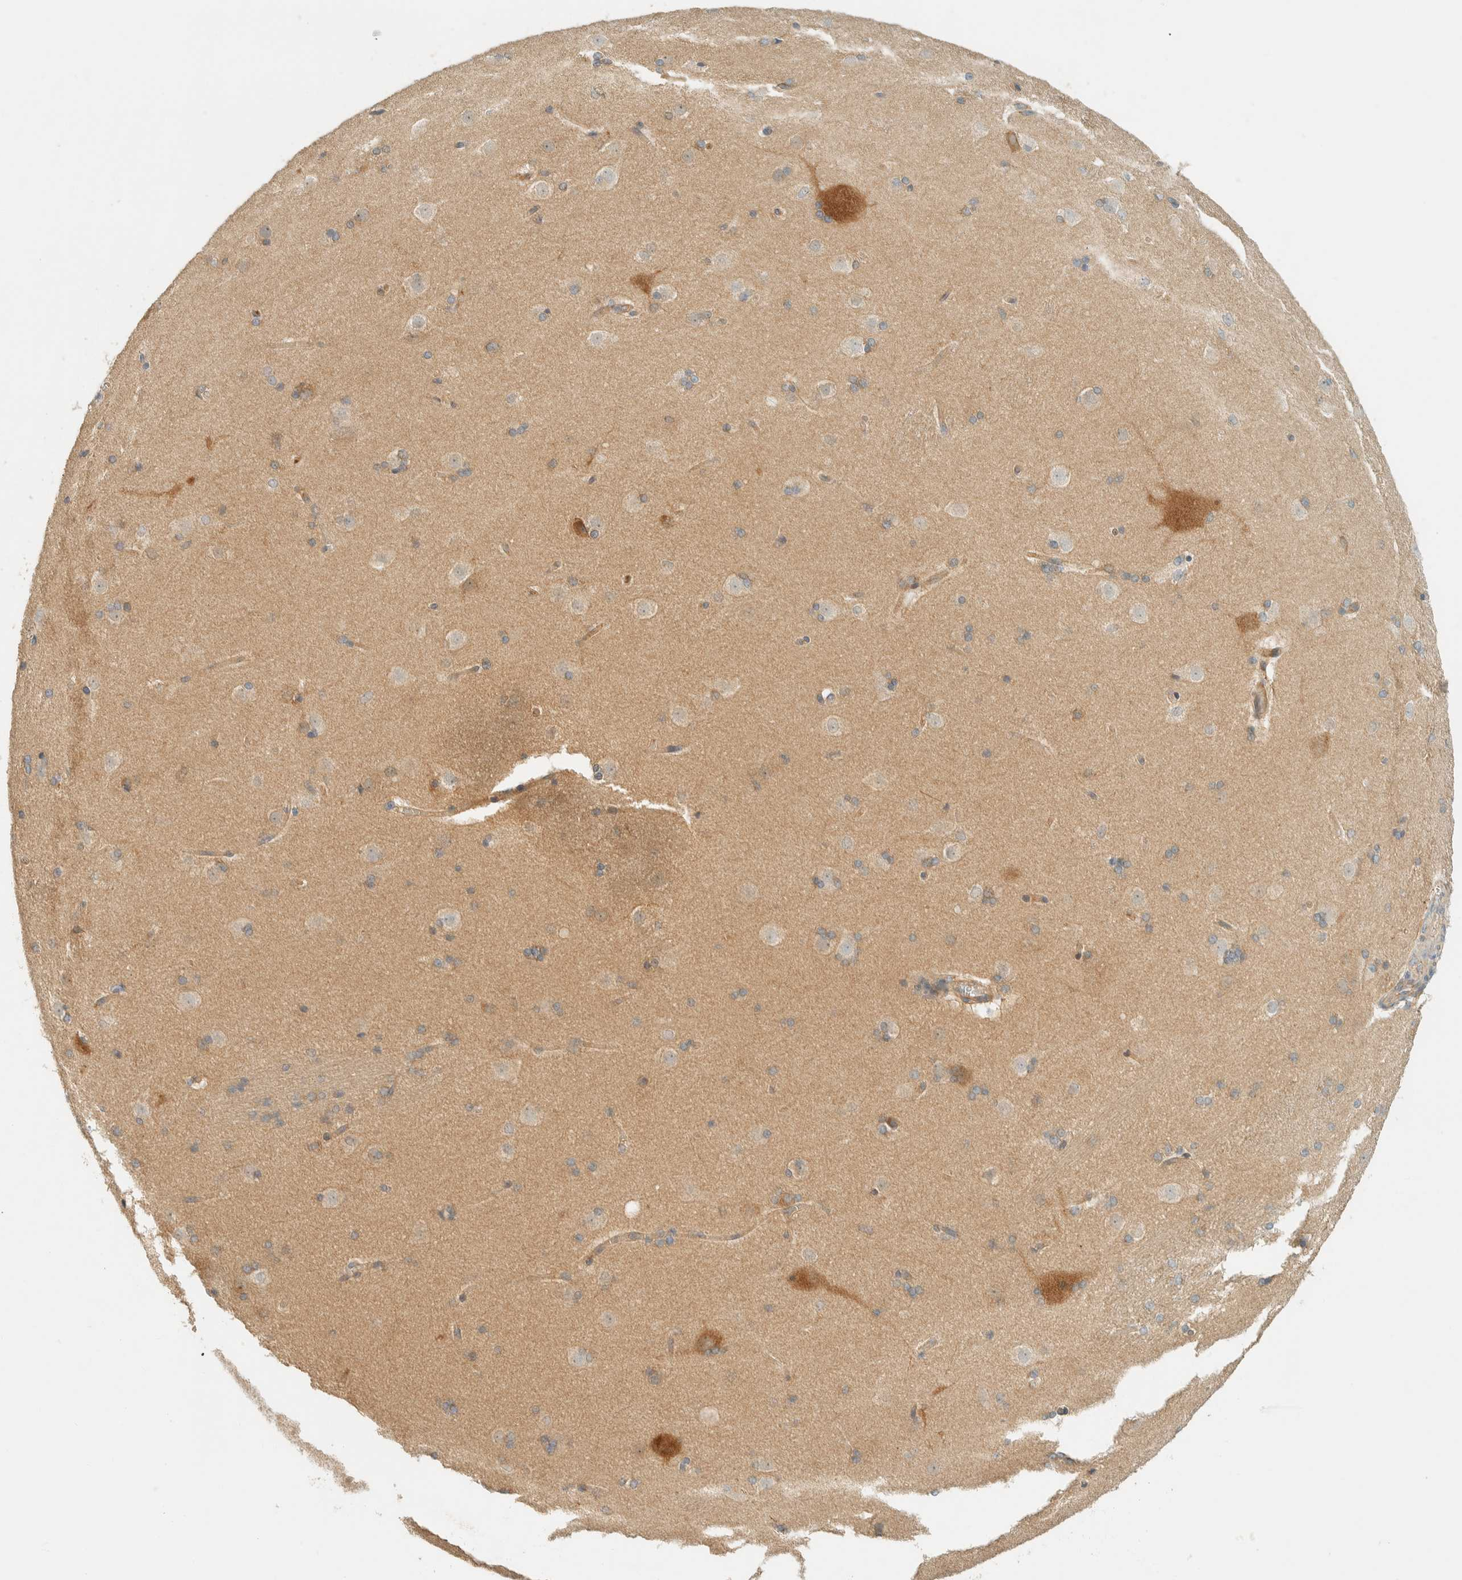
{"staining": {"intensity": "weak", "quantity": "25%-75%", "location": "cytoplasmic/membranous"}, "tissue": "caudate", "cell_type": "Glial cells", "image_type": "normal", "snomed": [{"axis": "morphology", "description": "Normal tissue, NOS"}, {"axis": "topography", "description": "Lateral ventricle wall"}], "caption": "This is a histology image of immunohistochemistry (IHC) staining of benign caudate, which shows weak positivity in the cytoplasmic/membranous of glial cells.", "gene": "ARFGEF1", "patient": {"sex": "female", "age": 19}}